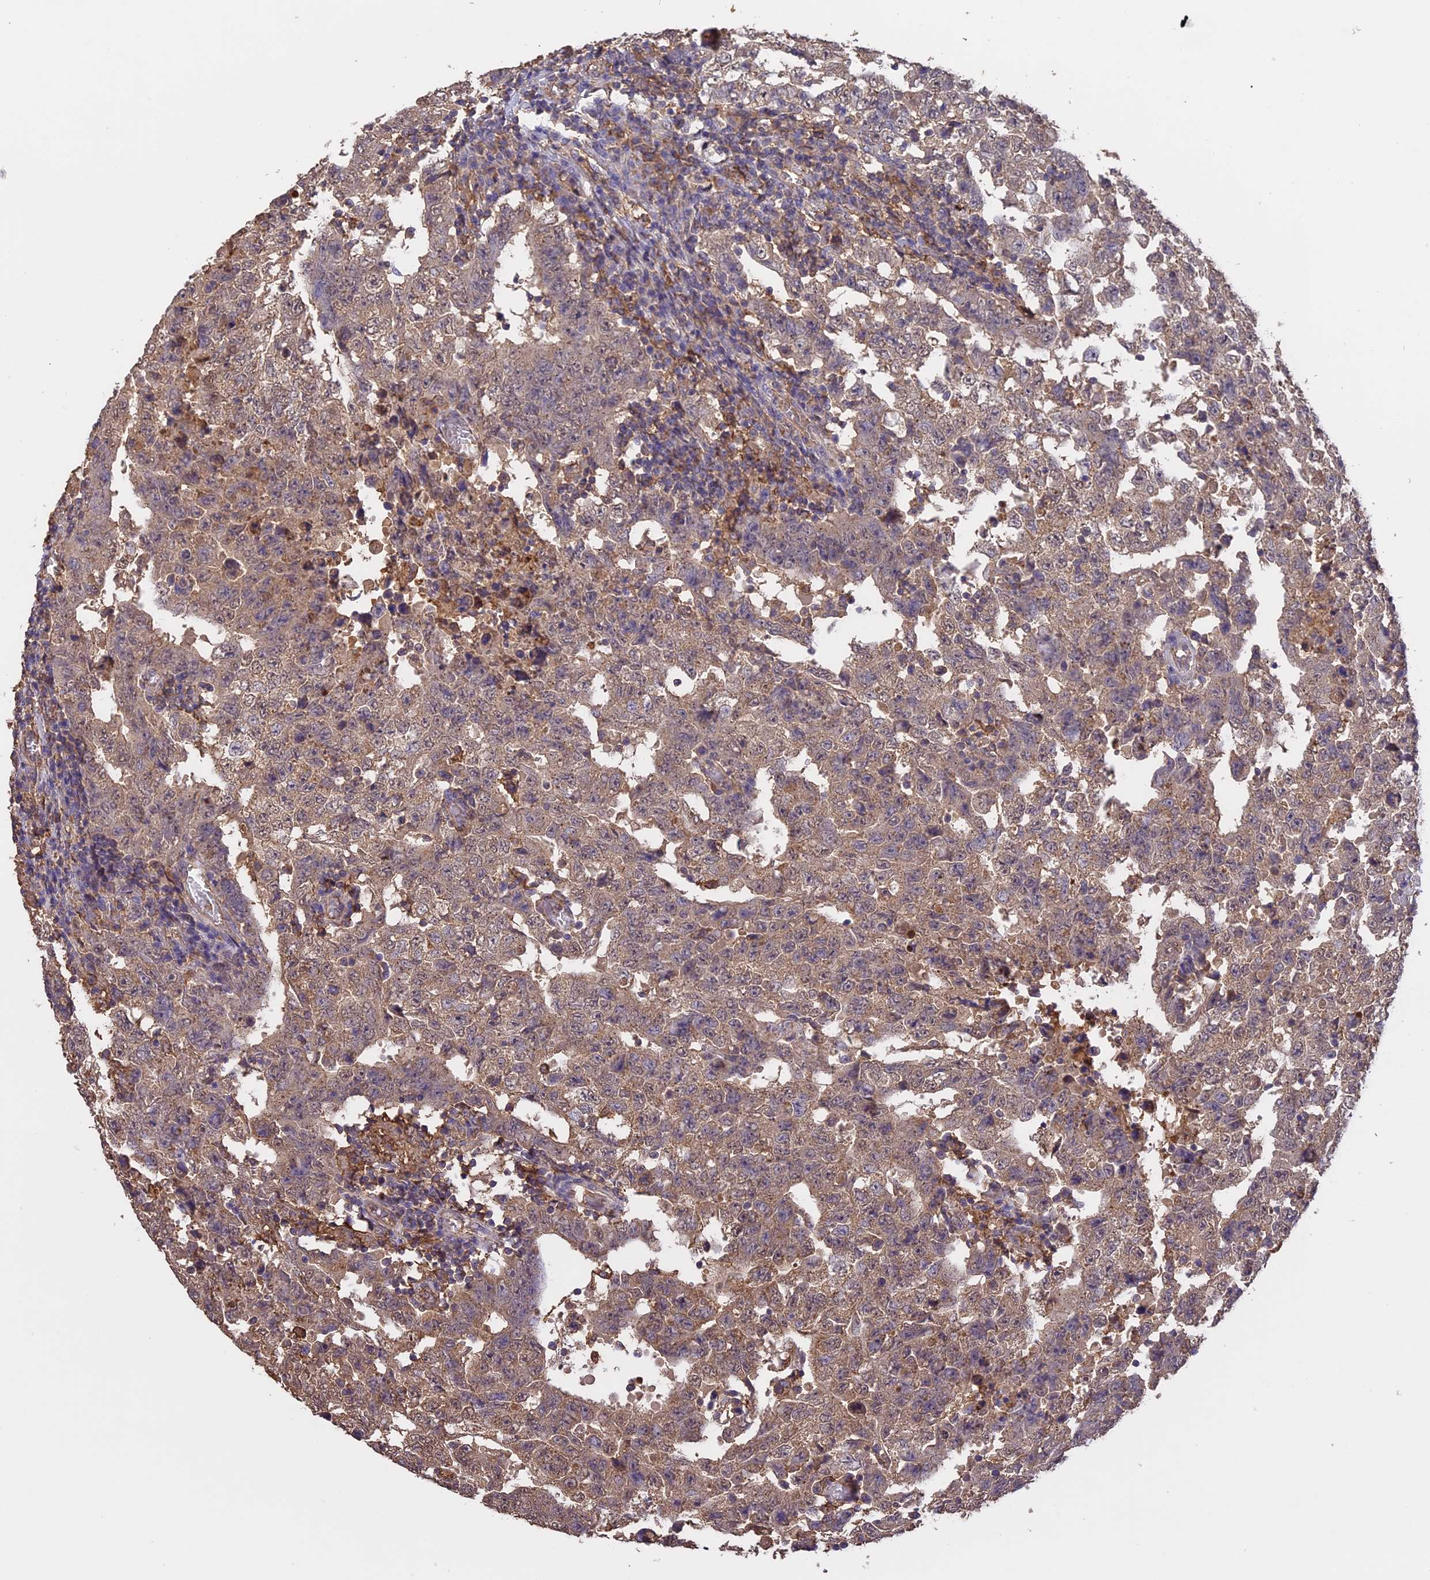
{"staining": {"intensity": "moderate", "quantity": ">75%", "location": "cytoplasmic/membranous,nuclear"}, "tissue": "testis cancer", "cell_type": "Tumor cells", "image_type": "cancer", "snomed": [{"axis": "morphology", "description": "Carcinoma, Embryonal, NOS"}, {"axis": "topography", "description": "Testis"}], "caption": "Testis cancer stained with DAB (3,3'-diaminobenzidine) IHC displays medium levels of moderate cytoplasmic/membranous and nuclear positivity in approximately >75% of tumor cells.", "gene": "ARHGAP19", "patient": {"sex": "male", "age": 26}}